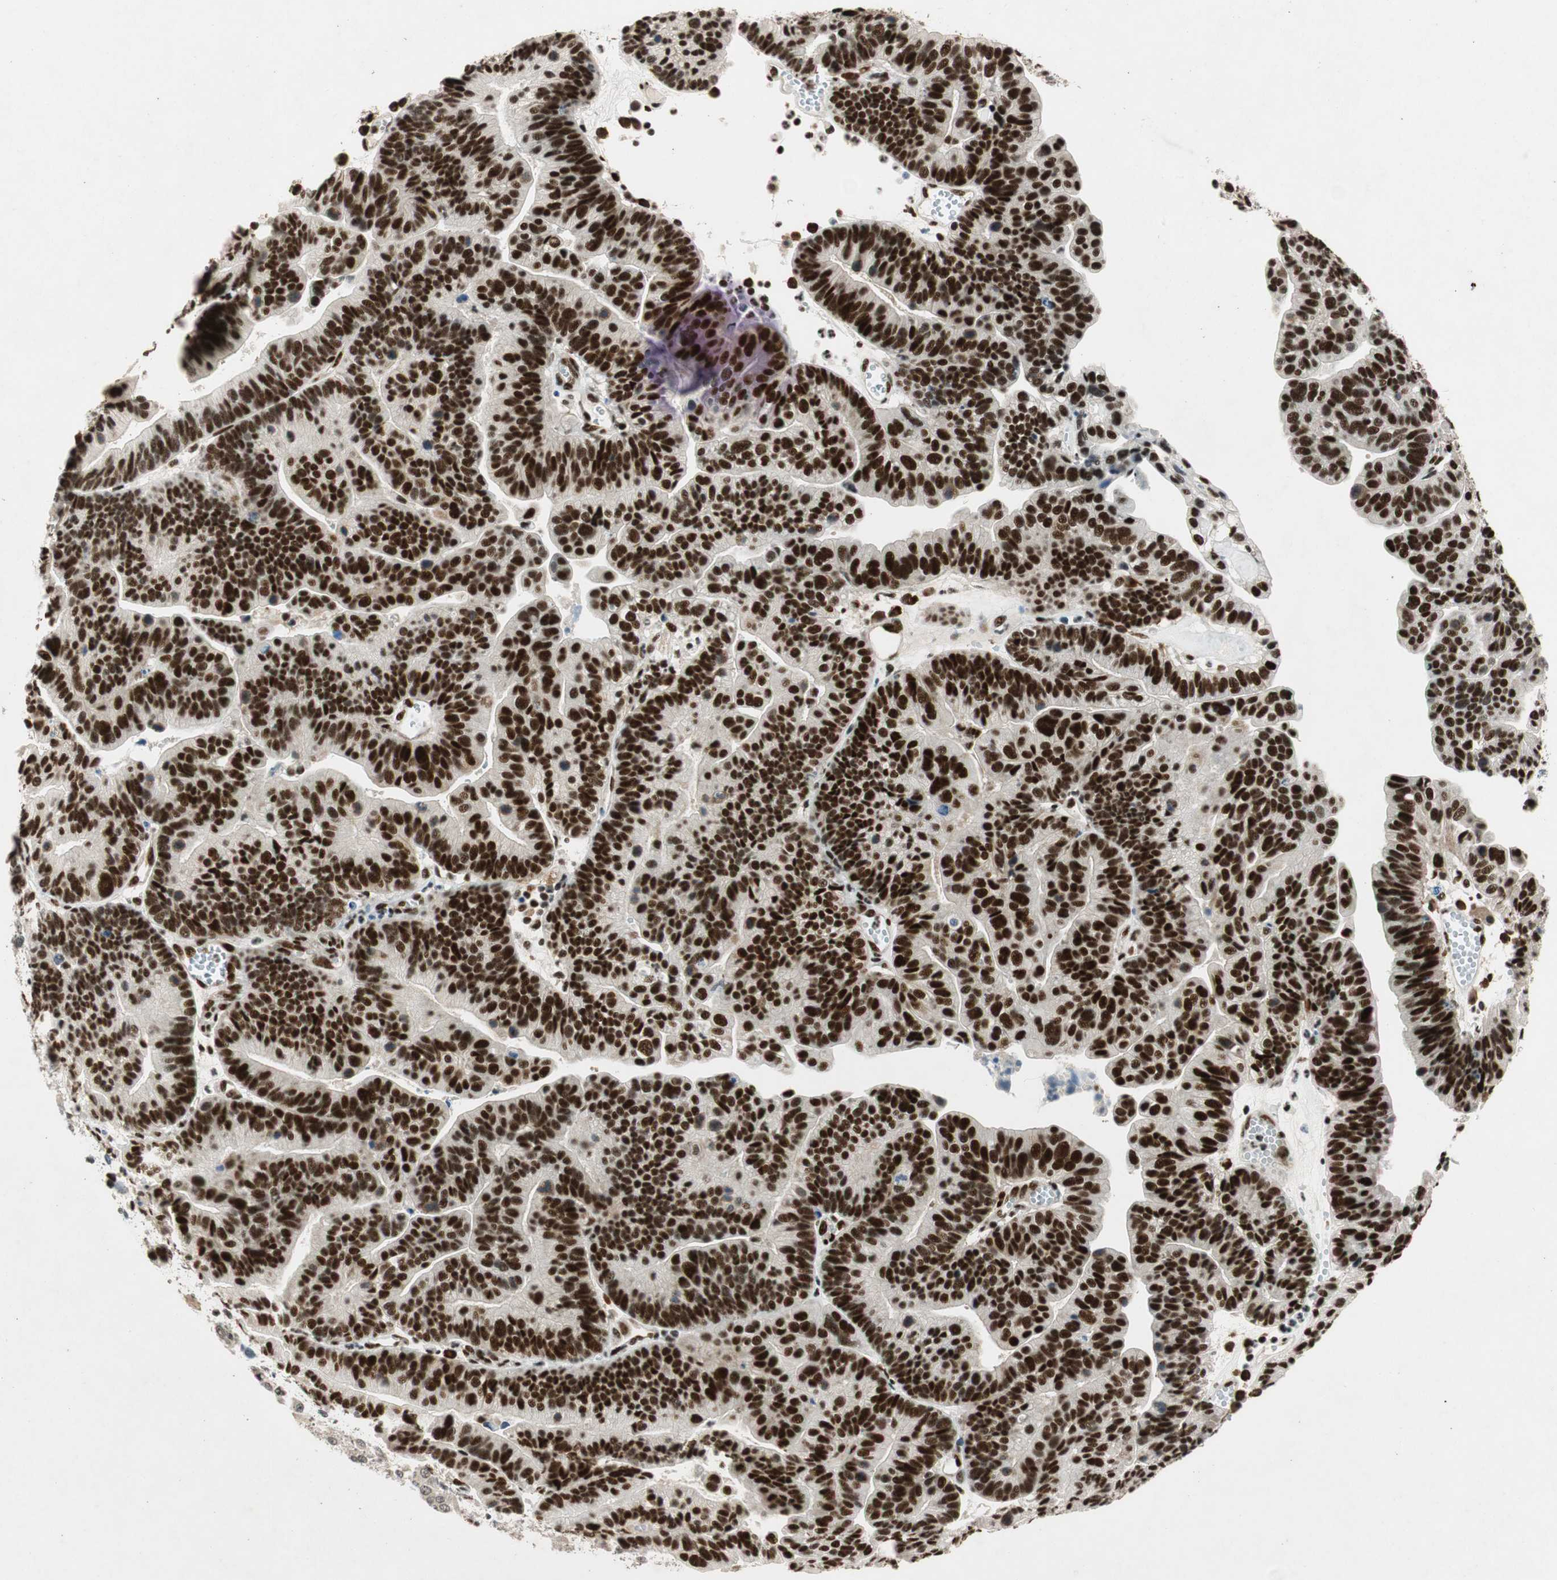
{"staining": {"intensity": "strong", "quantity": ">75%", "location": "nuclear"}, "tissue": "ovarian cancer", "cell_type": "Tumor cells", "image_type": "cancer", "snomed": [{"axis": "morphology", "description": "Cystadenocarcinoma, serous, NOS"}, {"axis": "topography", "description": "Ovary"}], "caption": "DAB immunohistochemical staining of human ovarian cancer reveals strong nuclear protein expression in approximately >75% of tumor cells.", "gene": "NCBP3", "patient": {"sex": "female", "age": 56}}